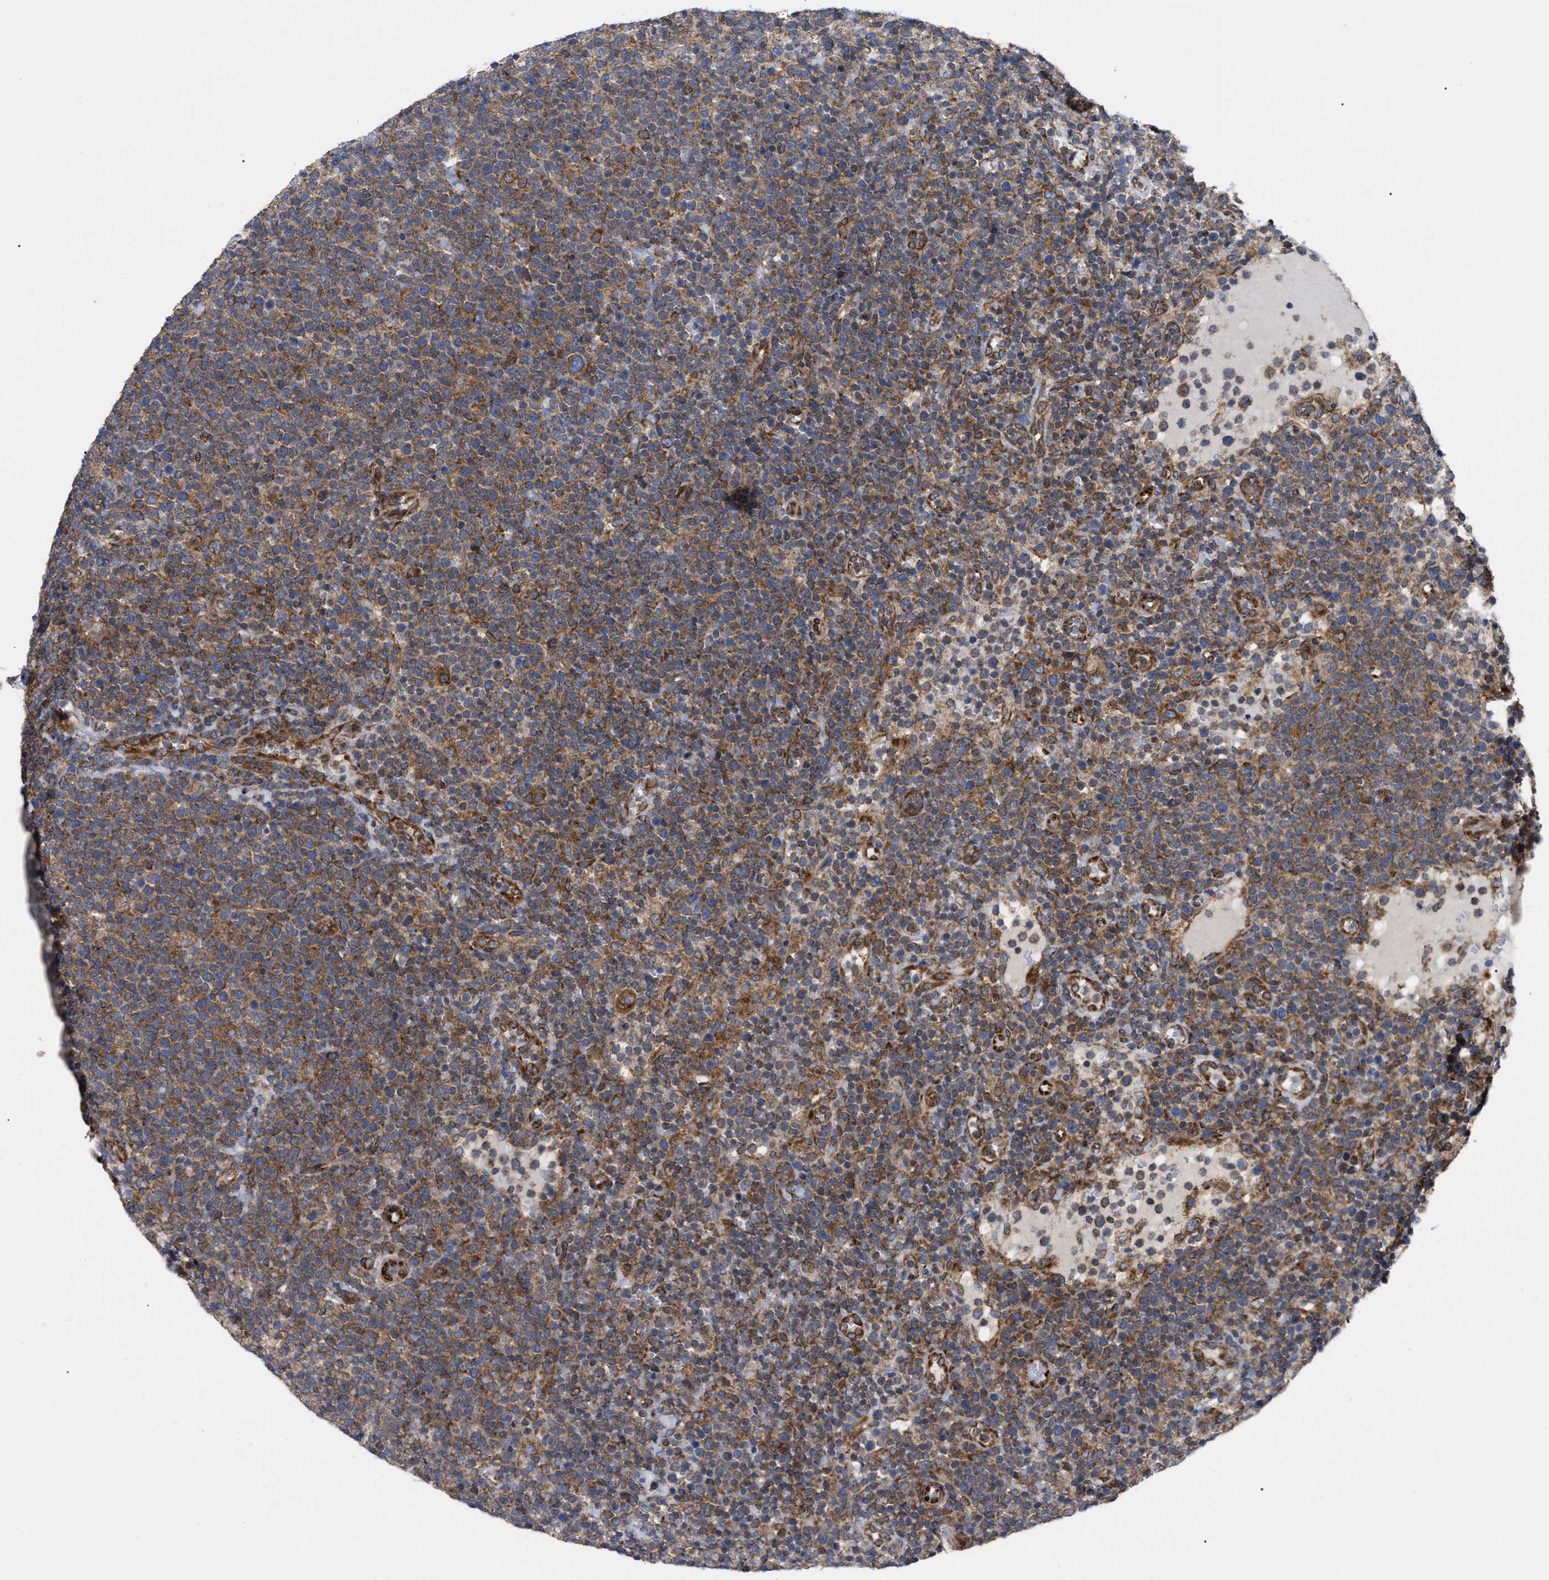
{"staining": {"intensity": "moderate", "quantity": ">75%", "location": "cytoplasmic/membranous"}, "tissue": "lymphoma", "cell_type": "Tumor cells", "image_type": "cancer", "snomed": [{"axis": "morphology", "description": "Malignant lymphoma, non-Hodgkin's type, High grade"}, {"axis": "topography", "description": "Lymph node"}], "caption": "Immunohistochemical staining of malignant lymphoma, non-Hodgkin's type (high-grade) displays medium levels of moderate cytoplasmic/membranous positivity in approximately >75% of tumor cells.", "gene": "FAM120A", "patient": {"sex": "male", "age": 61}}